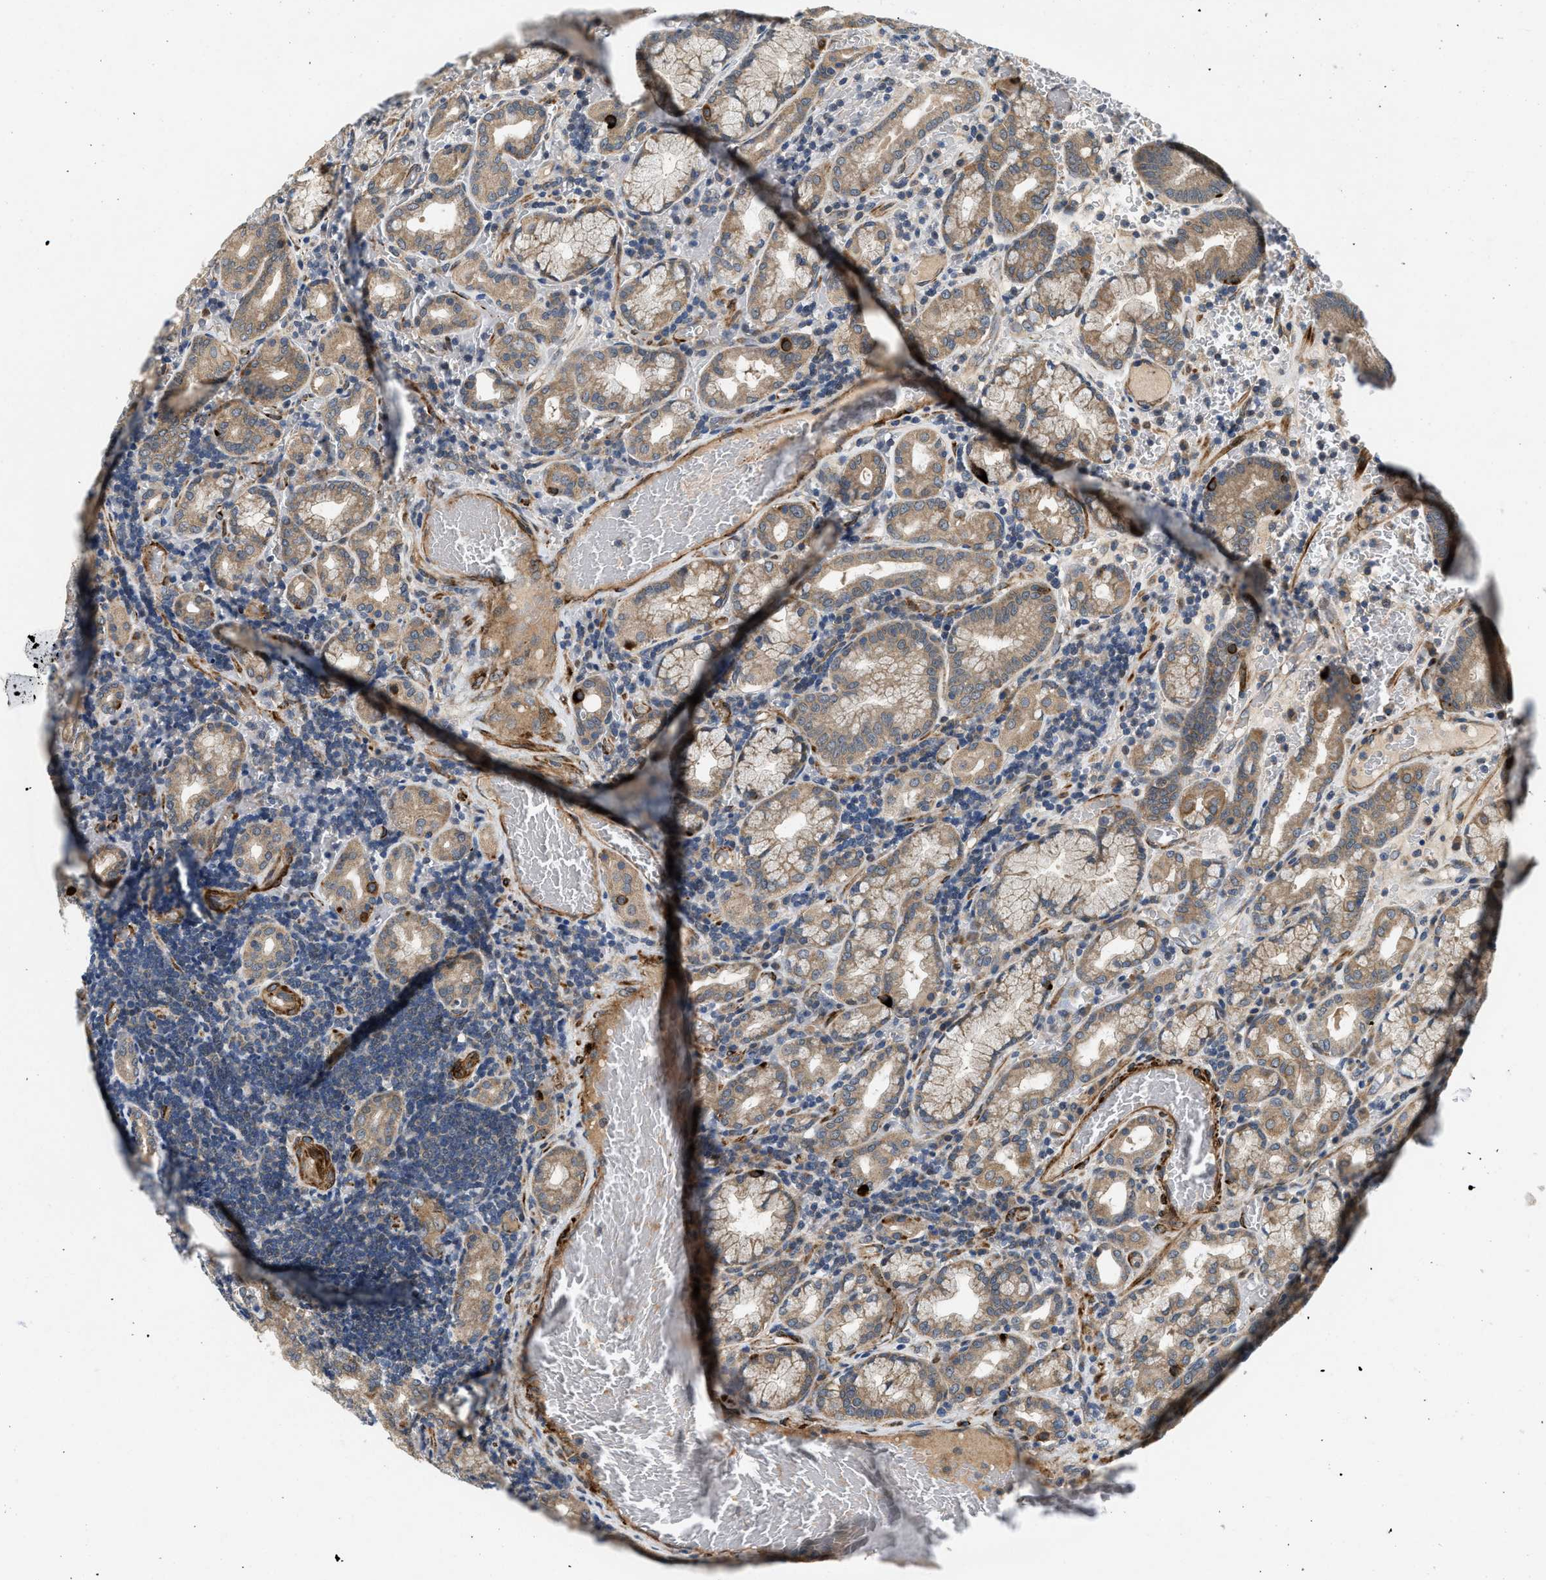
{"staining": {"intensity": "weak", "quantity": ">75%", "location": "cytoplasmic/membranous"}, "tissue": "stomach", "cell_type": "Glandular cells", "image_type": "normal", "snomed": [{"axis": "morphology", "description": "Normal tissue, NOS"}, {"axis": "morphology", "description": "Carcinoid, malignant, NOS"}, {"axis": "topography", "description": "Stomach, upper"}], "caption": "High-magnification brightfield microscopy of normal stomach stained with DAB (brown) and counterstained with hematoxylin (blue). glandular cells exhibit weak cytoplasmic/membranous staining is appreciated in about>75% of cells.", "gene": "ZNF599", "patient": {"sex": "male", "age": 39}}